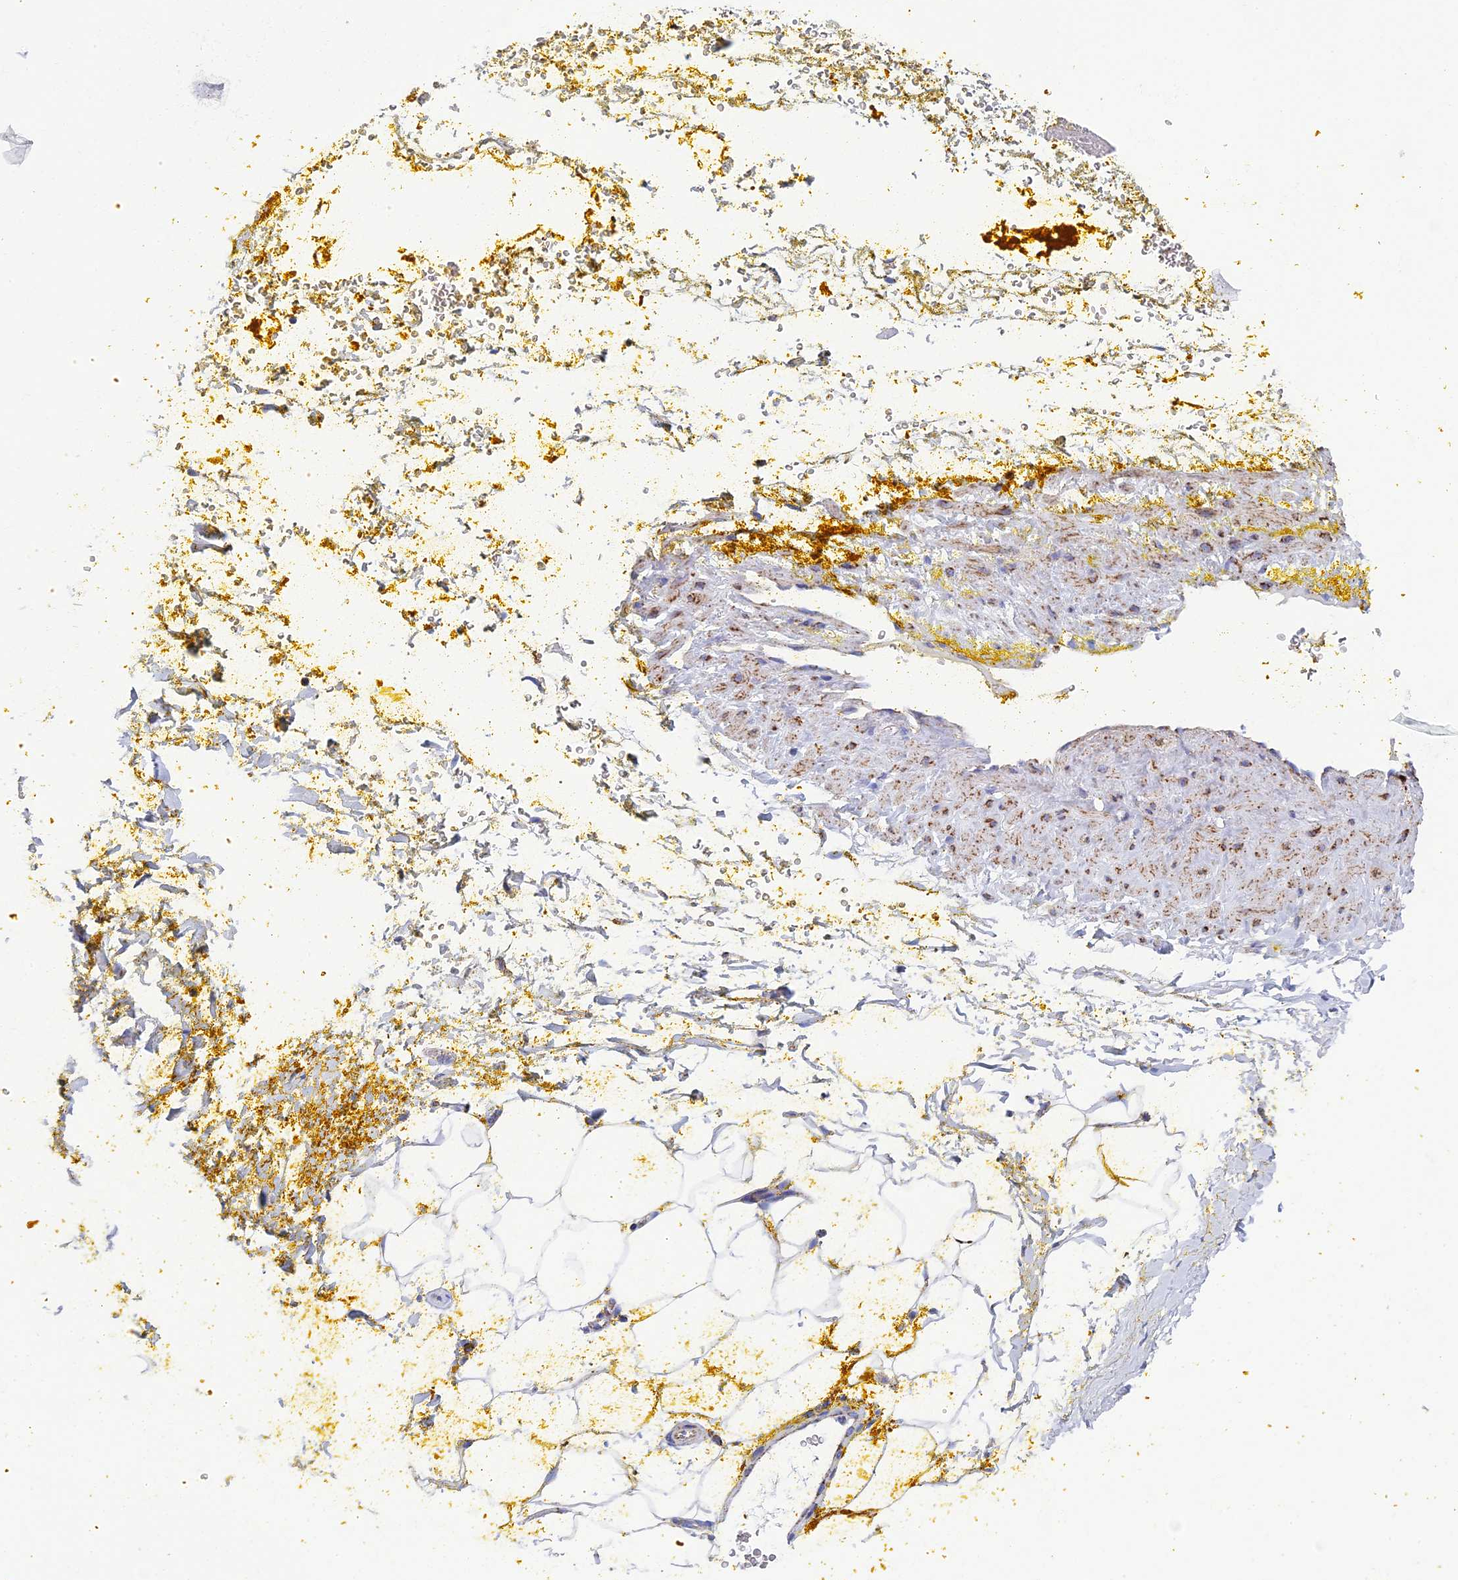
{"staining": {"intensity": "strong", "quantity": ">75%", "location": "cytoplasmic/membranous"}, "tissue": "adipose tissue", "cell_type": "Adipocytes", "image_type": "normal", "snomed": [{"axis": "morphology", "description": "Normal tissue, NOS"}, {"axis": "morphology", "description": "Adenocarcinoma, Low grade"}, {"axis": "topography", "description": "Prostate"}, {"axis": "topography", "description": "Peripheral nerve tissue"}], "caption": "Protein expression analysis of unremarkable adipose tissue displays strong cytoplasmic/membranous positivity in approximately >75% of adipocytes. (Stains: DAB in brown, nuclei in blue, Microscopy: brightfield microscopy at high magnification).", "gene": "UQCRFS1", "patient": {"sex": "male", "age": 63}}